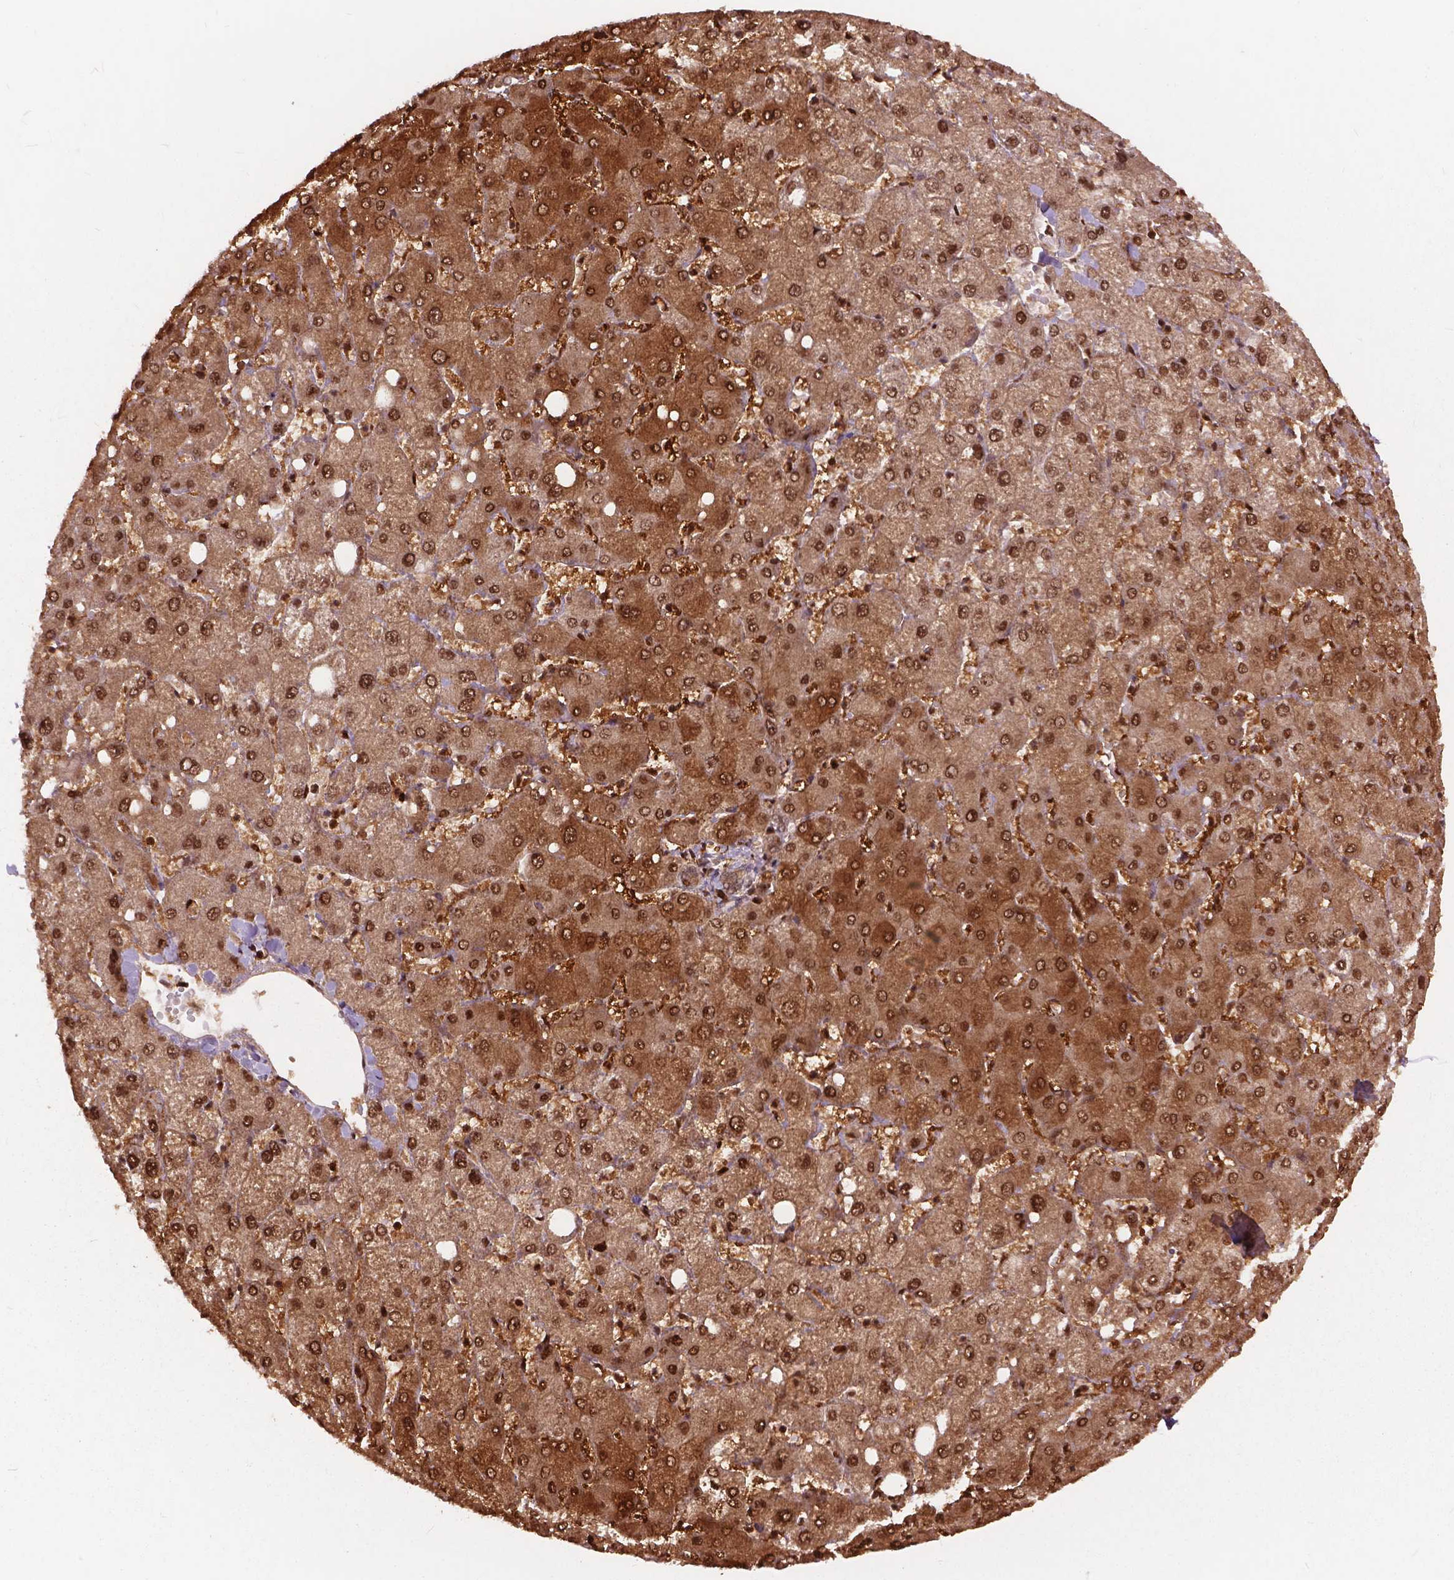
{"staining": {"intensity": "weak", "quantity": ">75%", "location": "nuclear"}, "tissue": "liver", "cell_type": "Cholangiocytes", "image_type": "normal", "snomed": [{"axis": "morphology", "description": "Normal tissue, NOS"}, {"axis": "topography", "description": "Liver"}], "caption": "This histopathology image displays immunohistochemistry staining of normal liver, with low weak nuclear positivity in approximately >75% of cholangiocytes.", "gene": "ANP32A", "patient": {"sex": "female", "age": 54}}